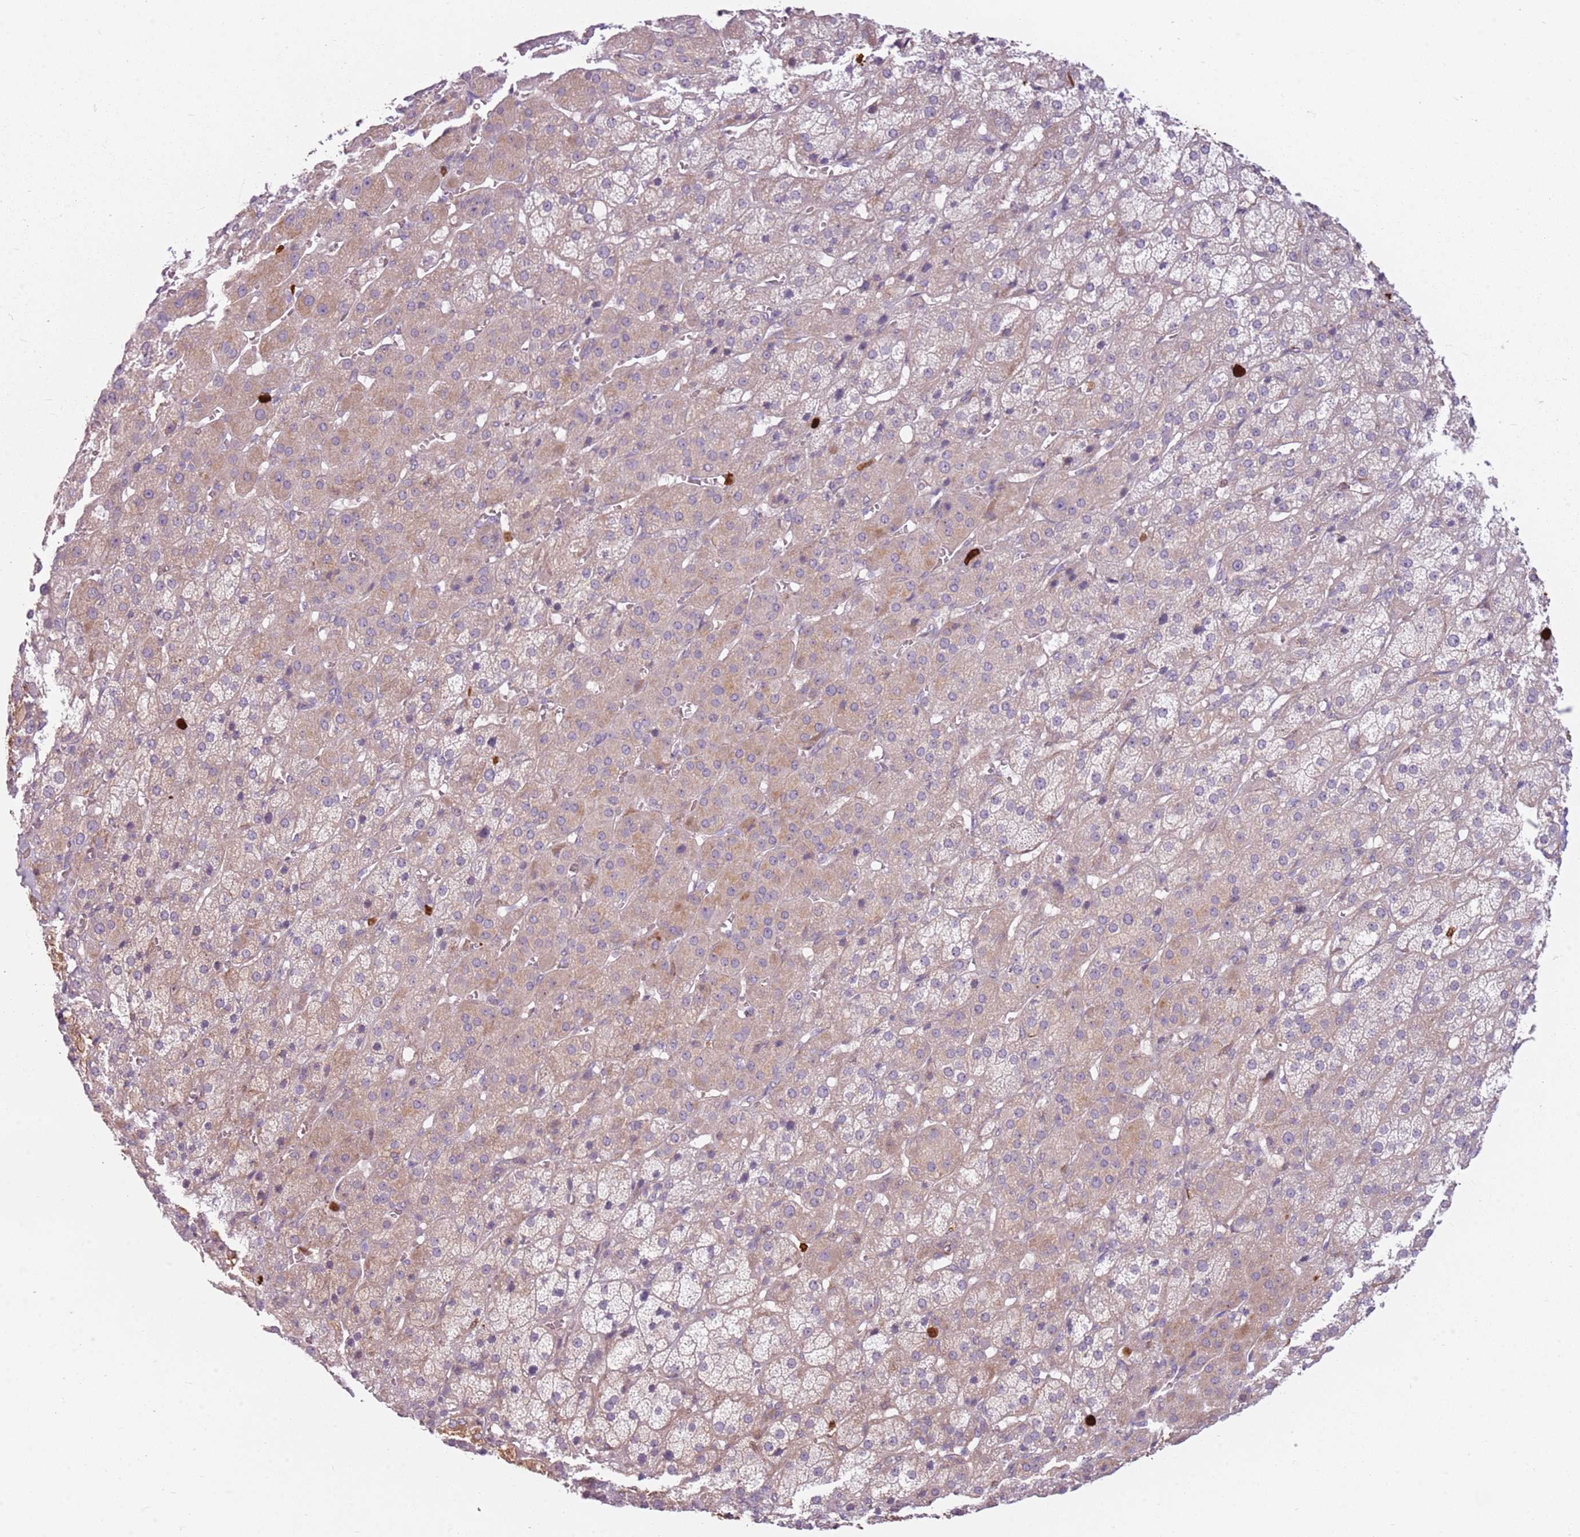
{"staining": {"intensity": "weak", "quantity": "25%-75%", "location": "cytoplasmic/membranous"}, "tissue": "adrenal gland", "cell_type": "Glandular cells", "image_type": "normal", "snomed": [{"axis": "morphology", "description": "Normal tissue, NOS"}, {"axis": "topography", "description": "Adrenal gland"}], "caption": "Brown immunohistochemical staining in unremarkable human adrenal gland exhibits weak cytoplasmic/membranous staining in approximately 25%-75% of glandular cells.", "gene": "SPAG4", "patient": {"sex": "female", "age": 57}}